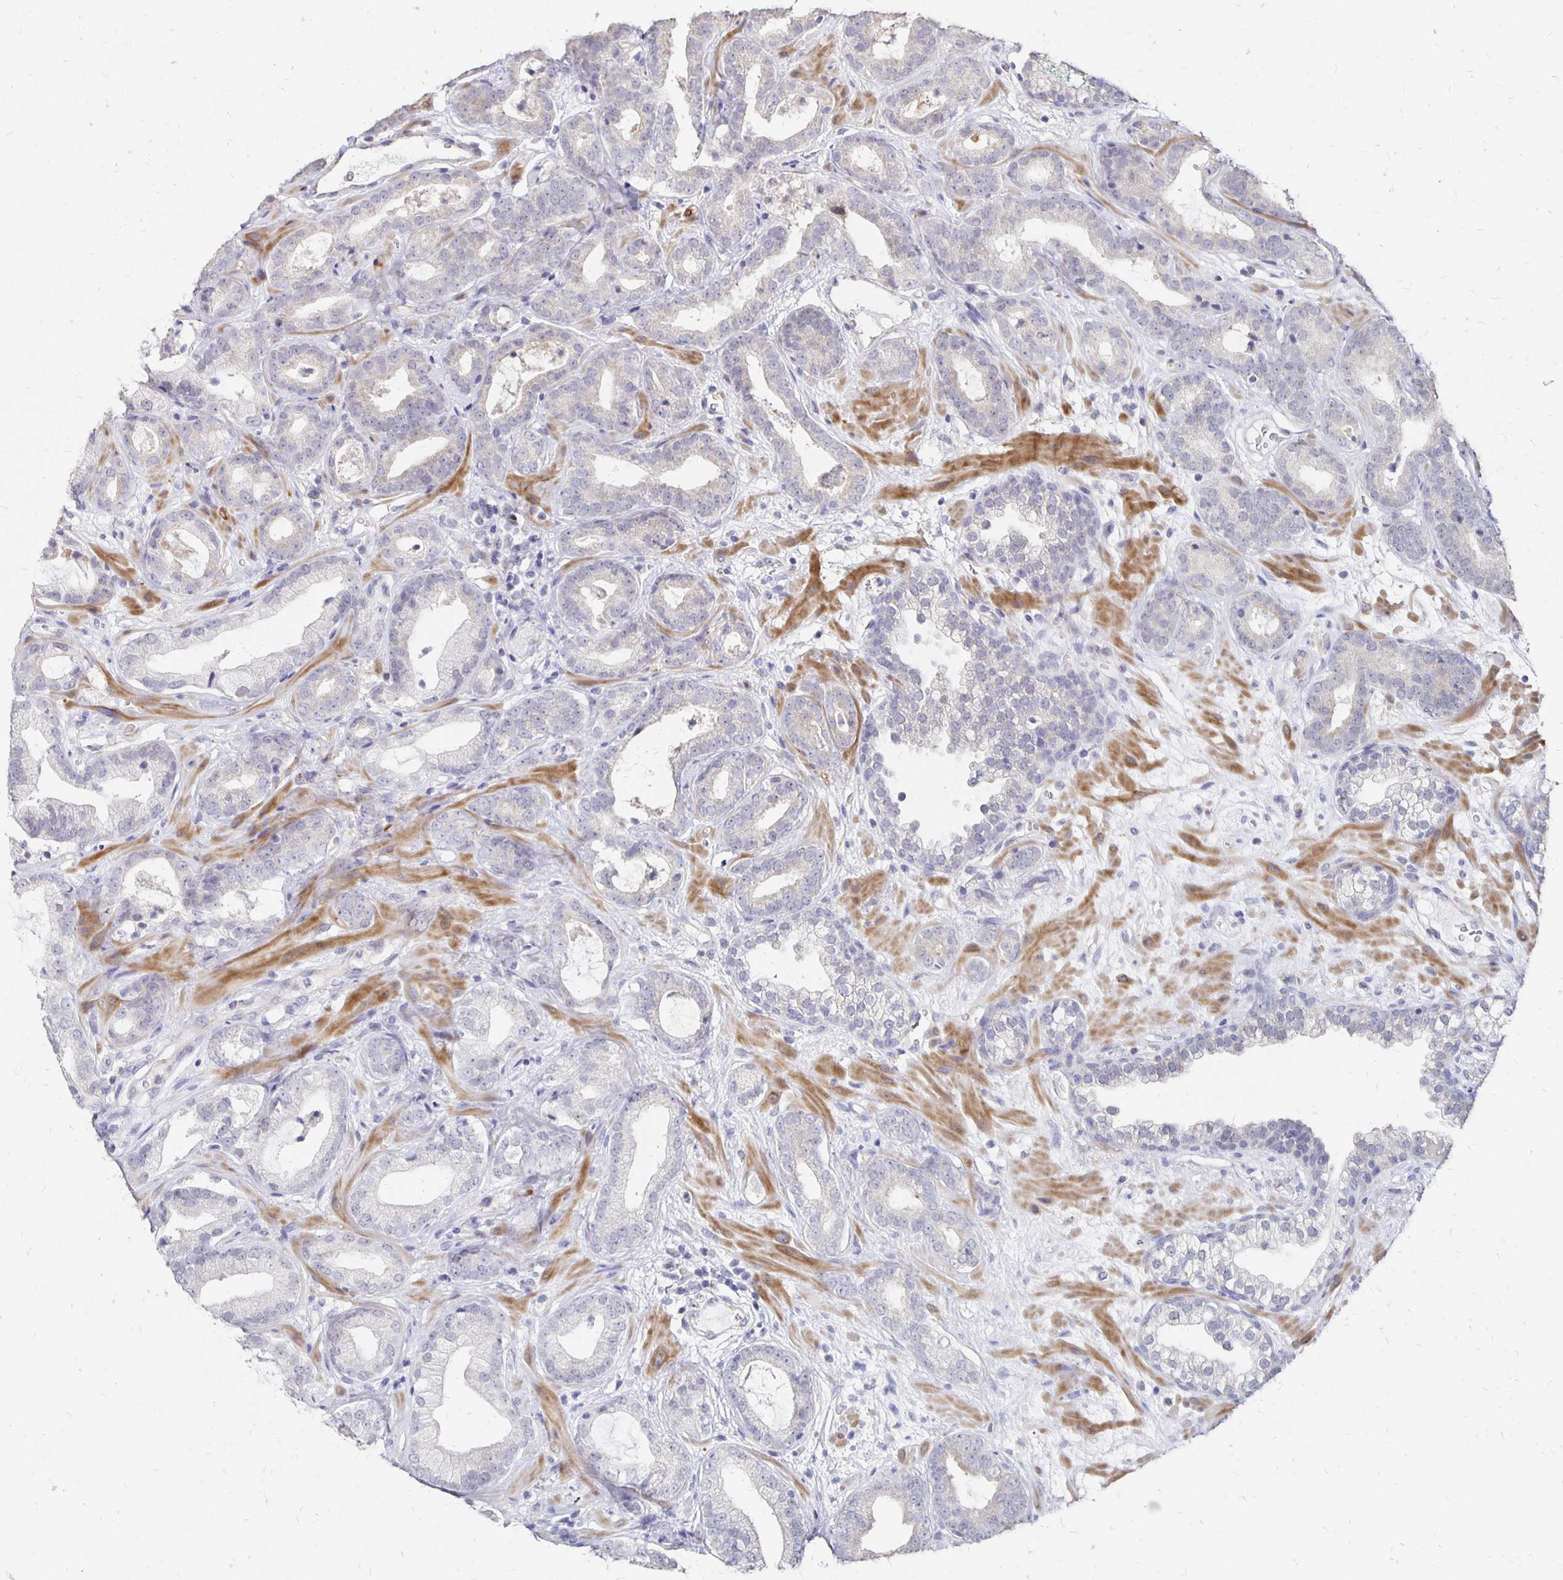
{"staining": {"intensity": "negative", "quantity": "none", "location": "none"}, "tissue": "prostate cancer", "cell_type": "Tumor cells", "image_type": "cancer", "snomed": [{"axis": "morphology", "description": "Adenocarcinoma, Low grade"}, {"axis": "topography", "description": "Prostate"}], "caption": "IHC histopathology image of human prostate cancer stained for a protein (brown), which demonstrates no staining in tumor cells.", "gene": "ATOSB", "patient": {"sex": "male", "age": 62}}